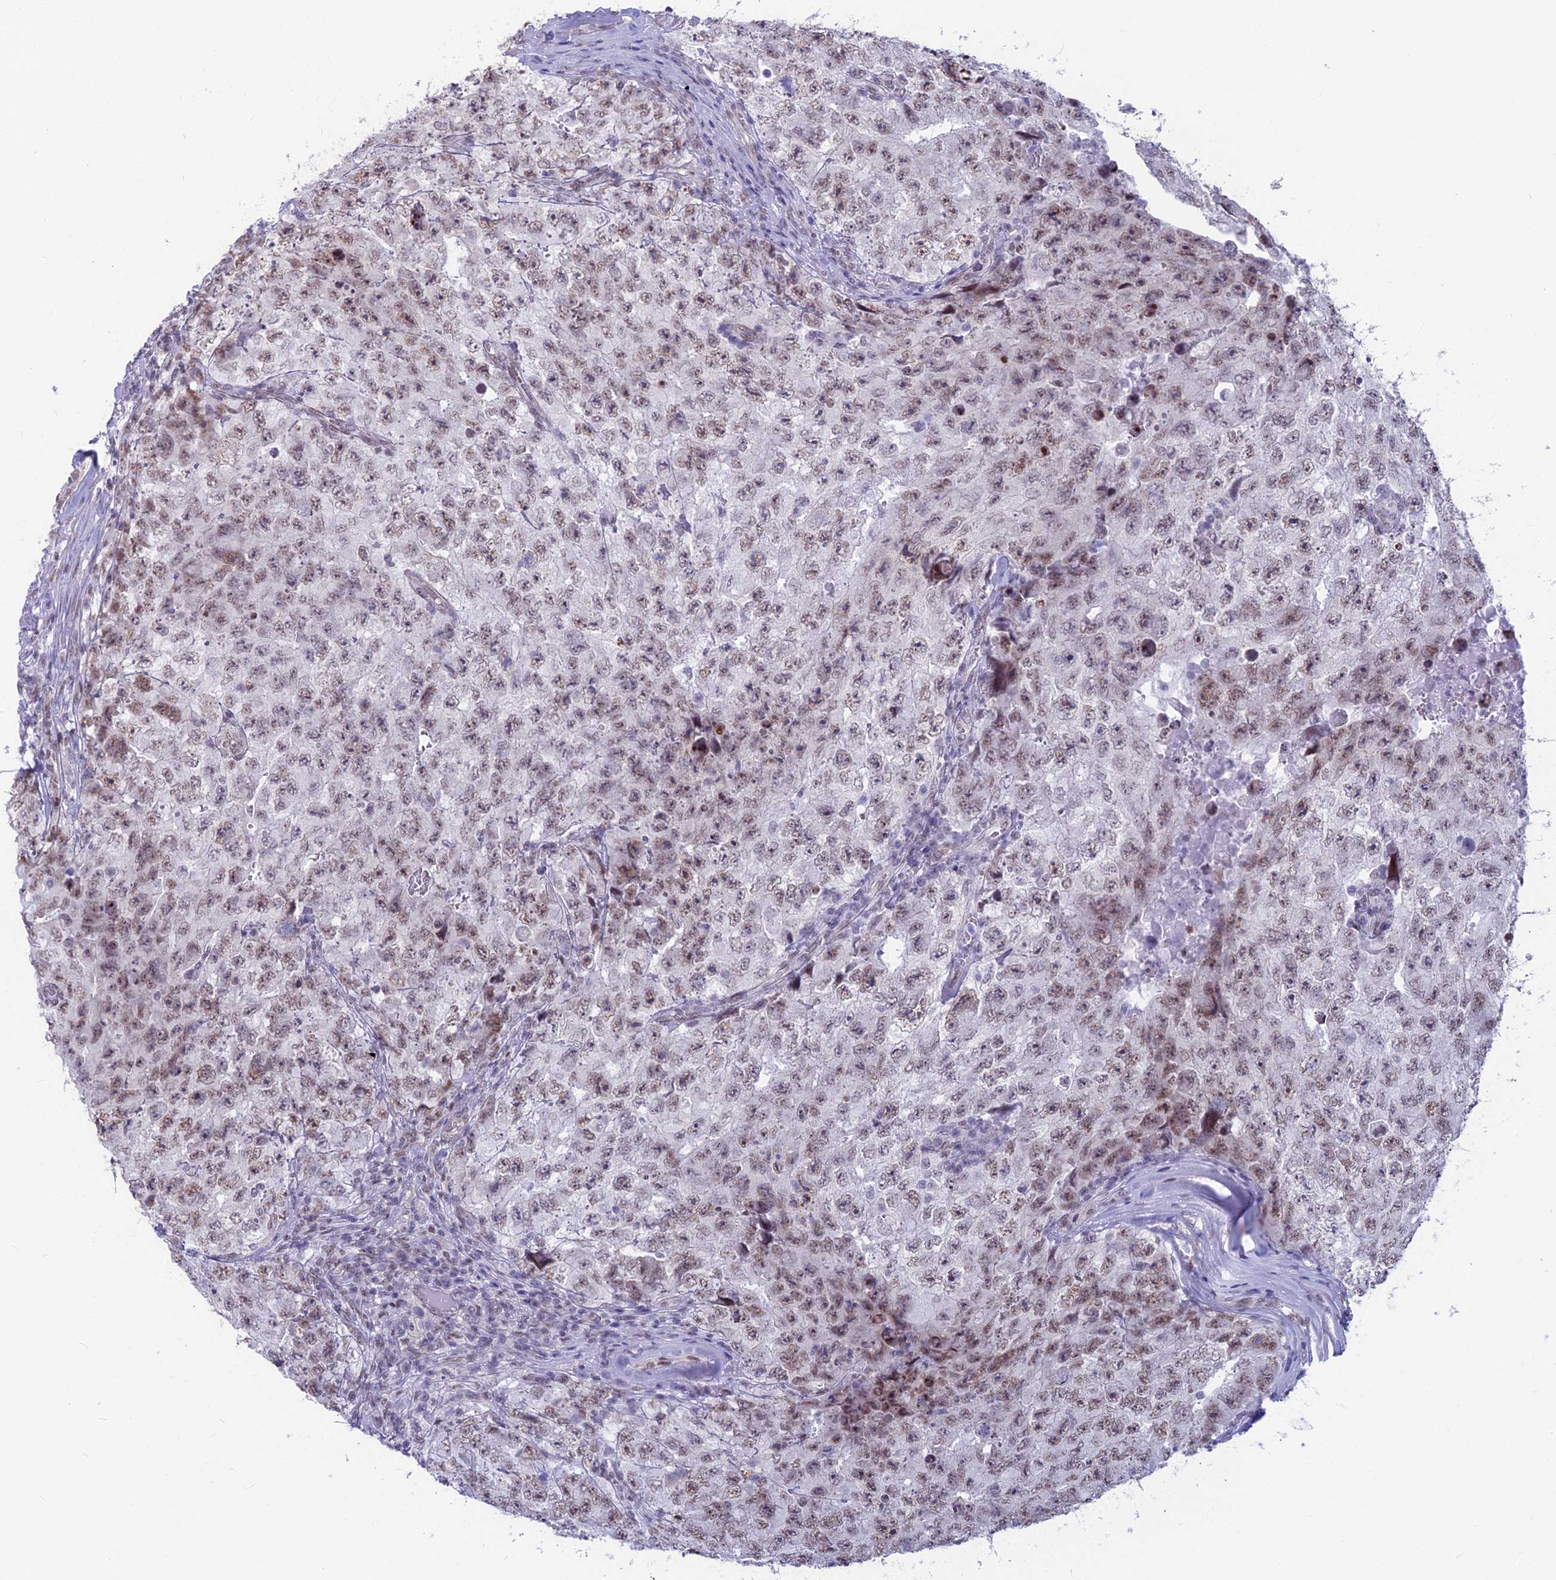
{"staining": {"intensity": "weak", "quantity": ">75%", "location": "nuclear"}, "tissue": "testis cancer", "cell_type": "Tumor cells", "image_type": "cancer", "snomed": [{"axis": "morphology", "description": "Carcinoma, Embryonal, NOS"}, {"axis": "topography", "description": "Testis"}], "caption": "There is low levels of weak nuclear staining in tumor cells of testis embryonal carcinoma, as demonstrated by immunohistochemical staining (brown color).", "gene": "SRSF5", "patient": {"sex": "male", "age": 17}}